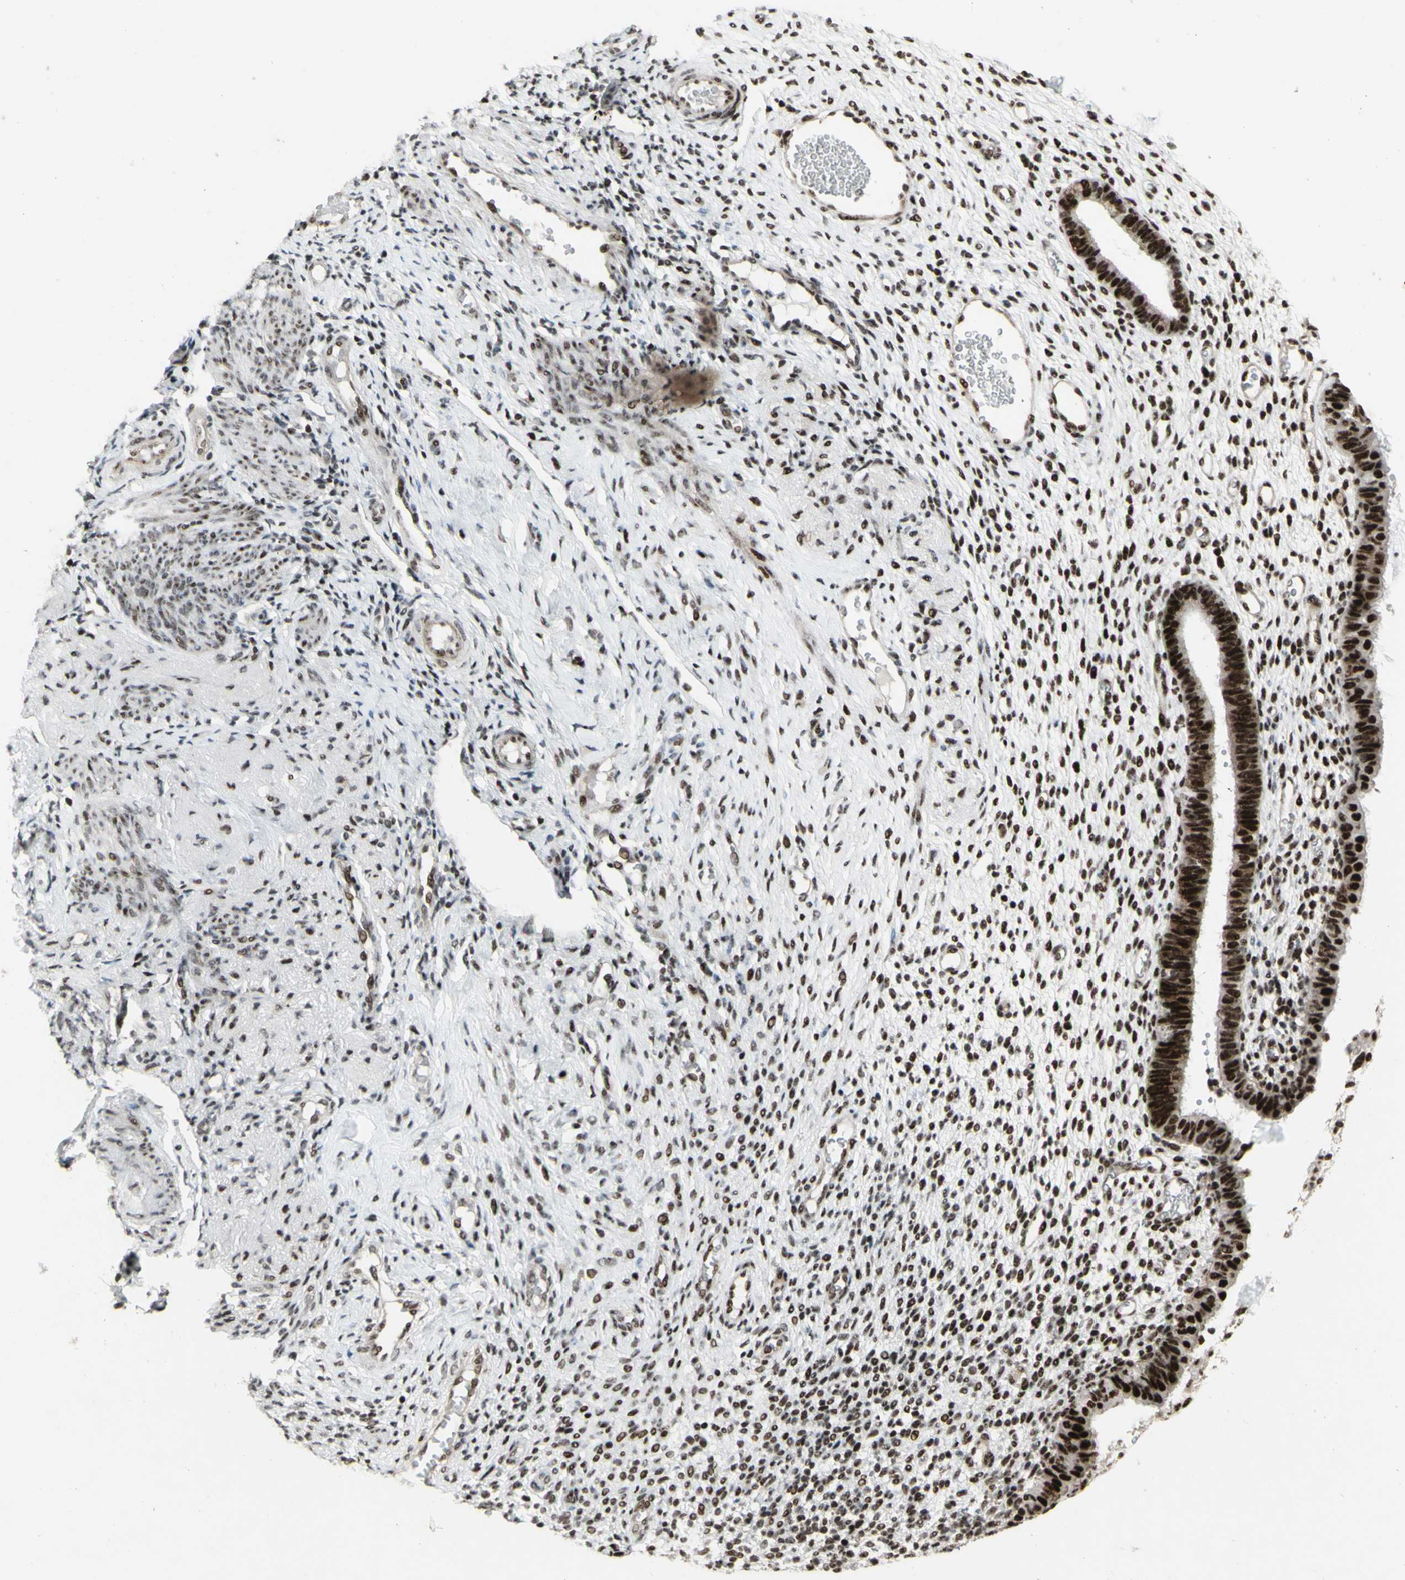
{"staining": {"intensity": "strong", "quantity": "25%-75%", "location": "nuclear"}, "tissue": "endometrium", "cell_type": "Cells in endometrial stroma", "image_type": "normal", "snomed": [{"axis": "morphology", "description": "Normal tissue, NOS"}, {"axis": "topography", "description": "Endometrium"}], "caption": "Cells in endometrial stroma exhibit high levels of strong nuclear positivity in about 25%-75% of cells in normal human endometrium.", "gene": "SUPT6H", "patient": {"sex": "female", "age": 61}}